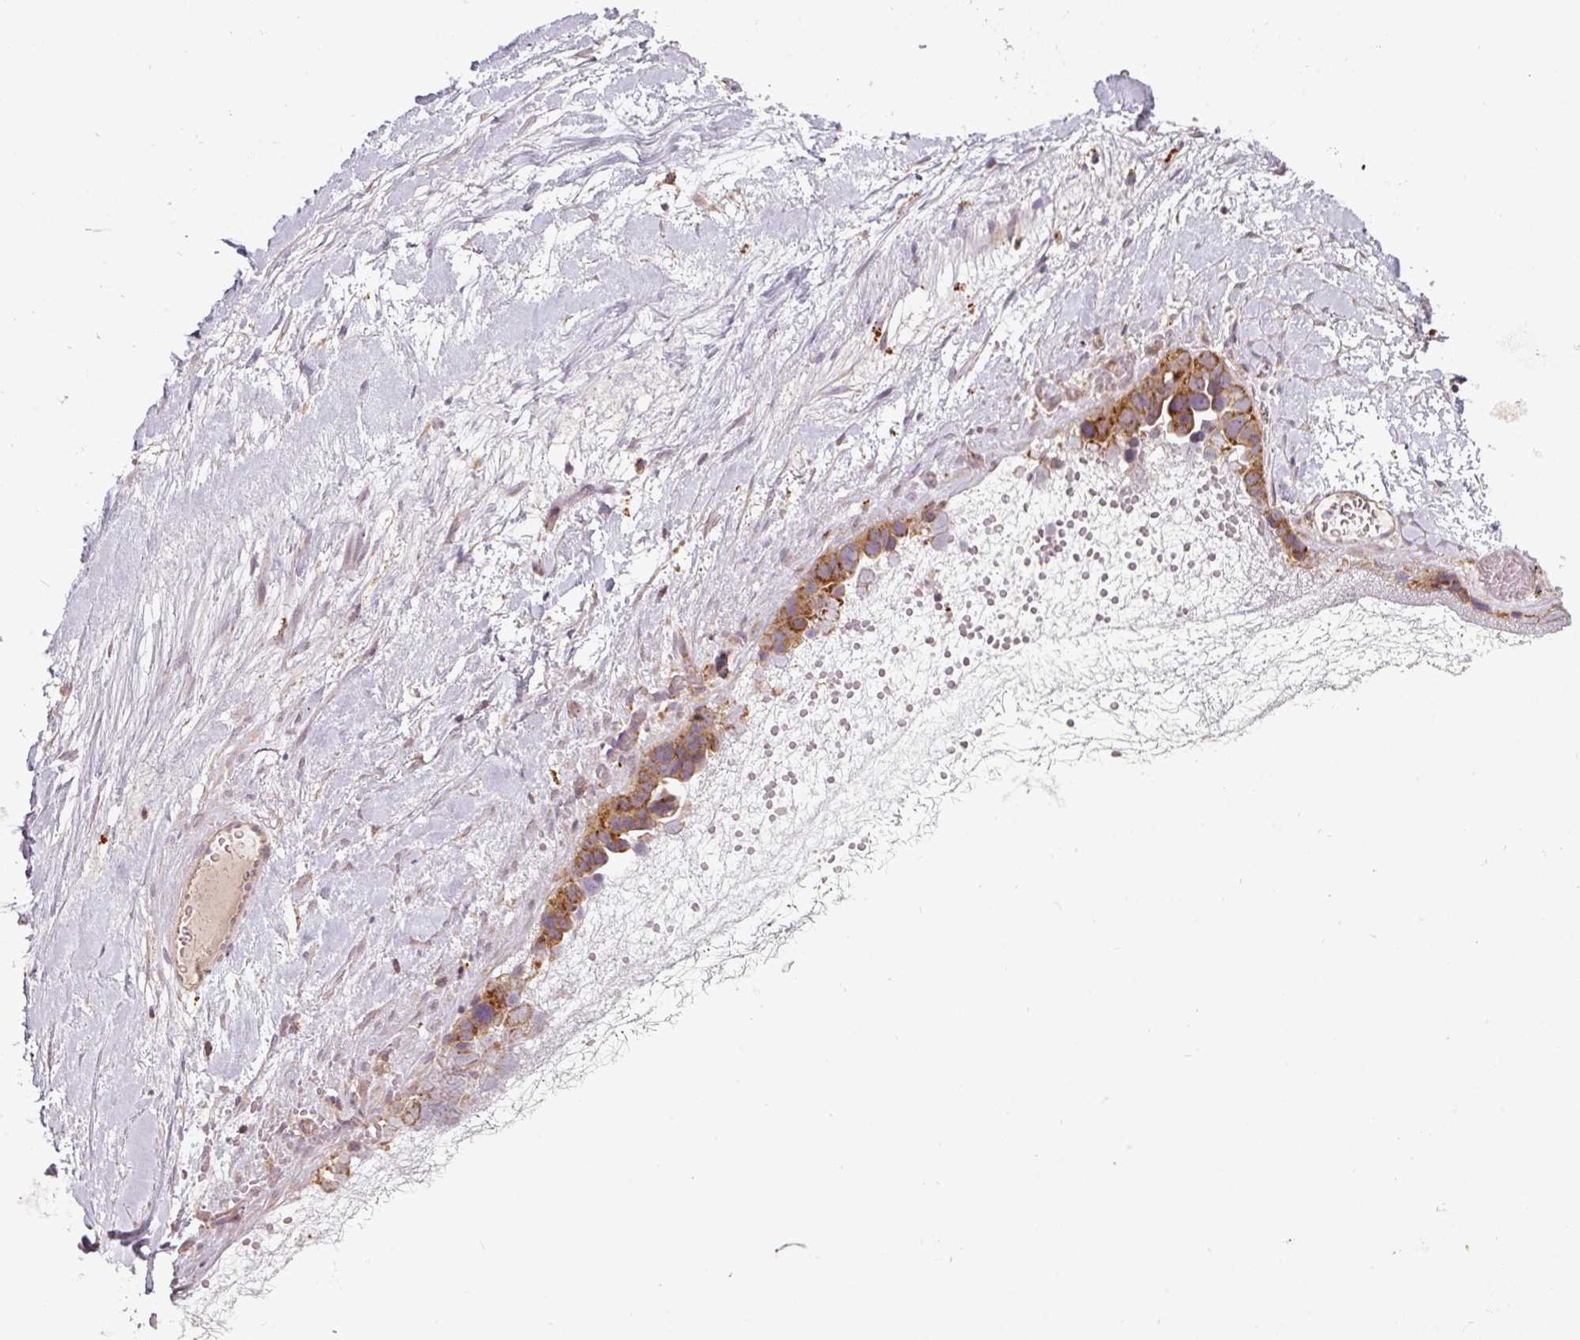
{"staining": {"intensity": "strong", "quantity": ">75%", "location": "cytoplasmic/membranous"}, "tissue": "ovarian cancer", "cell_type": "Tumor cells", "image_type": "cancer", "snomed": [{"axis": "morphology", "description": "Cystadenocarcinoma, serous, NOS"}, {"axis": "topography", "description": "Ovary"}], "caption": "The immunohistochemical stain highlights strong cytoplasmic/membranous staining in tumor cells of ovarian cancer (serous cystadenocarcinoma) tissue.", "gene": "MRPS16", "patient": {"sex": "female", "age": 54}}